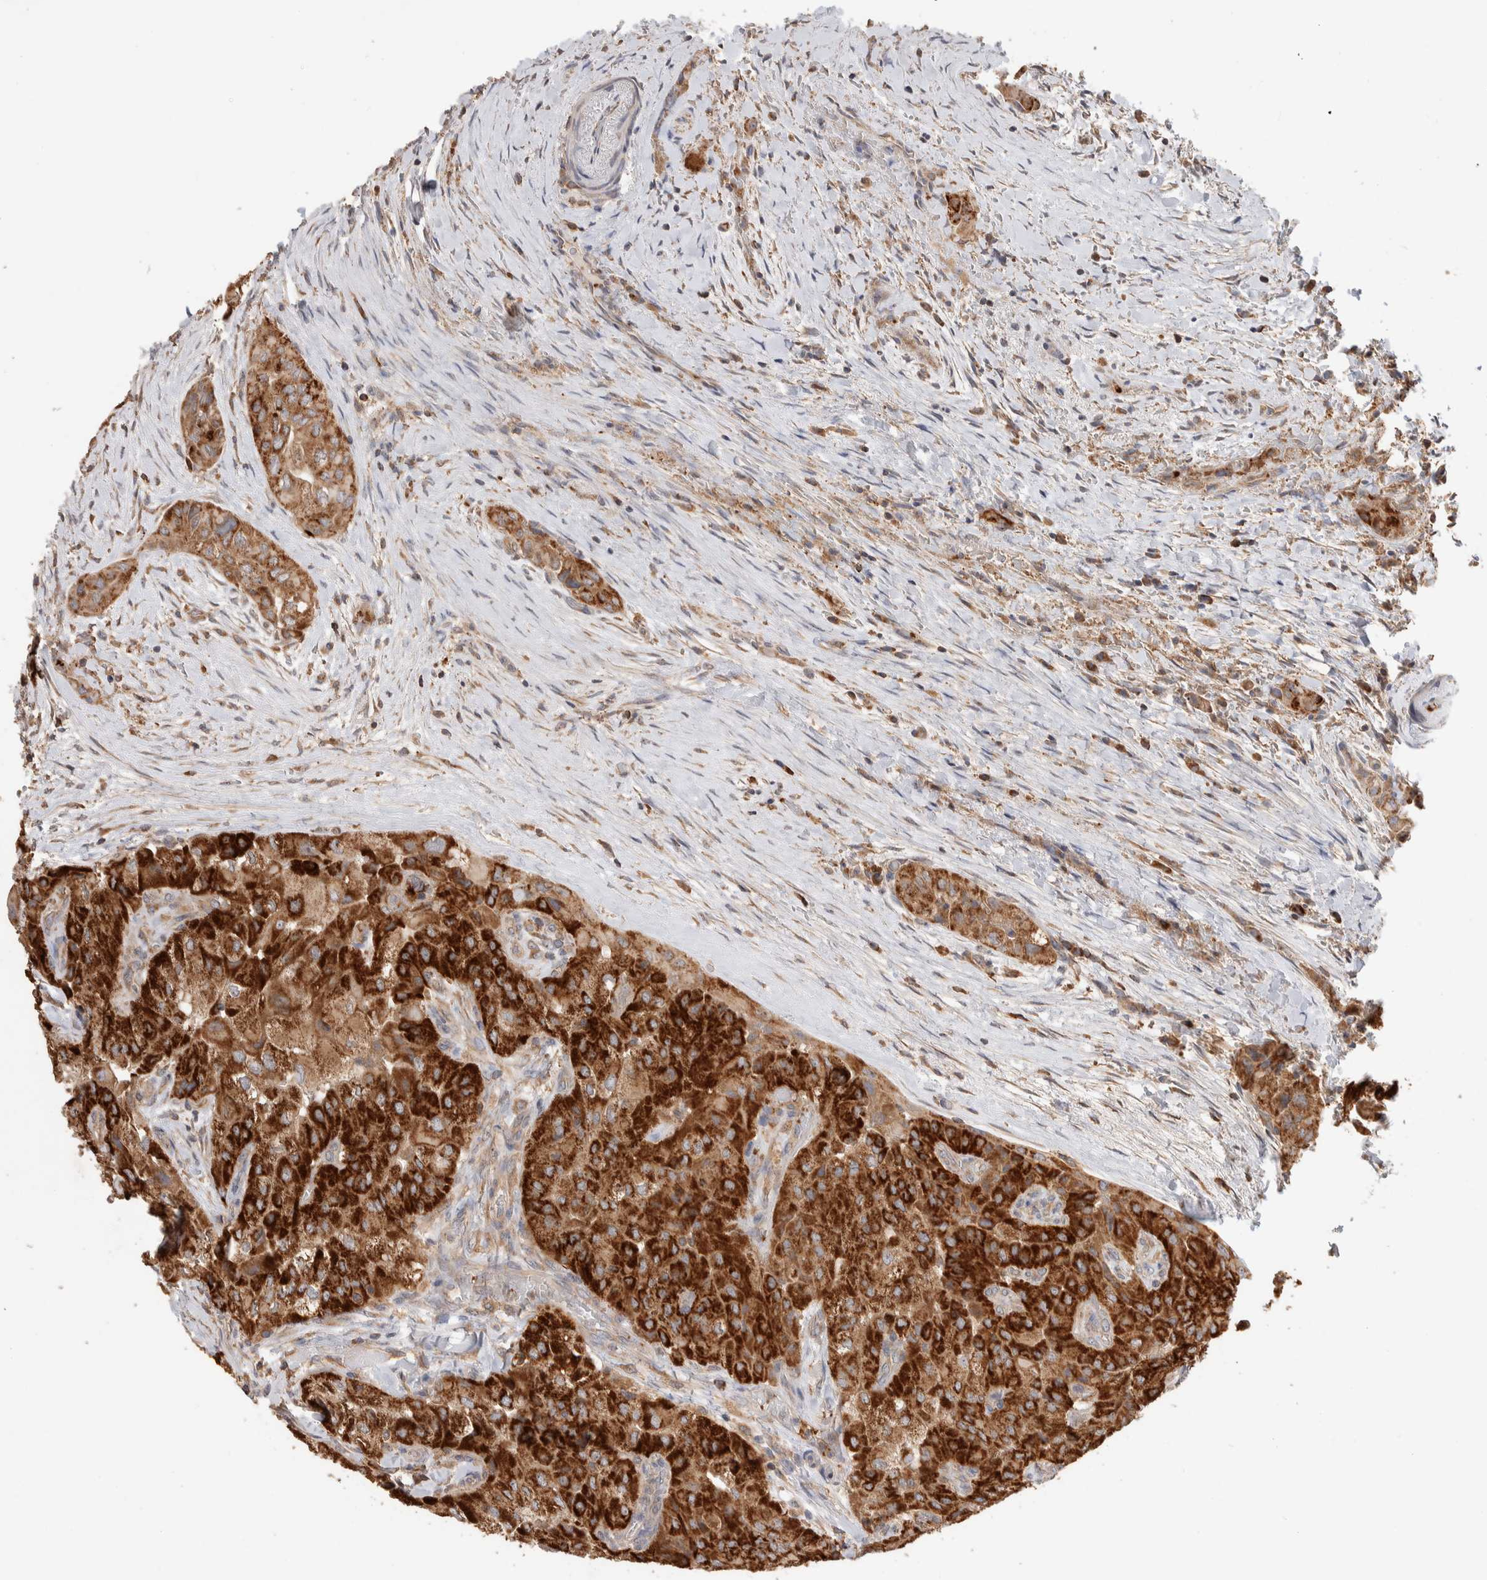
{"staining": {"intensity": "strong", "quantity": ">75%", "location": "cytoplasmic/membranous"}, "tissue": "thyroid cancer", "cell_type": "Tumor cells", "image_type": "cancer", "snomed": [{"axis": "morphology", "description": "Papillary adenocarcinoma, NOS"}, {"axis": "topography", "description": "Thyroid gland"}], "caption": "This is an image of IHC staining of thyroid cancer, which shows strong staining in the cytoplasmic/membranous of tumor cells.", "gene": "DEPTOR", "patient": {"sex": "female", "age": 59}}